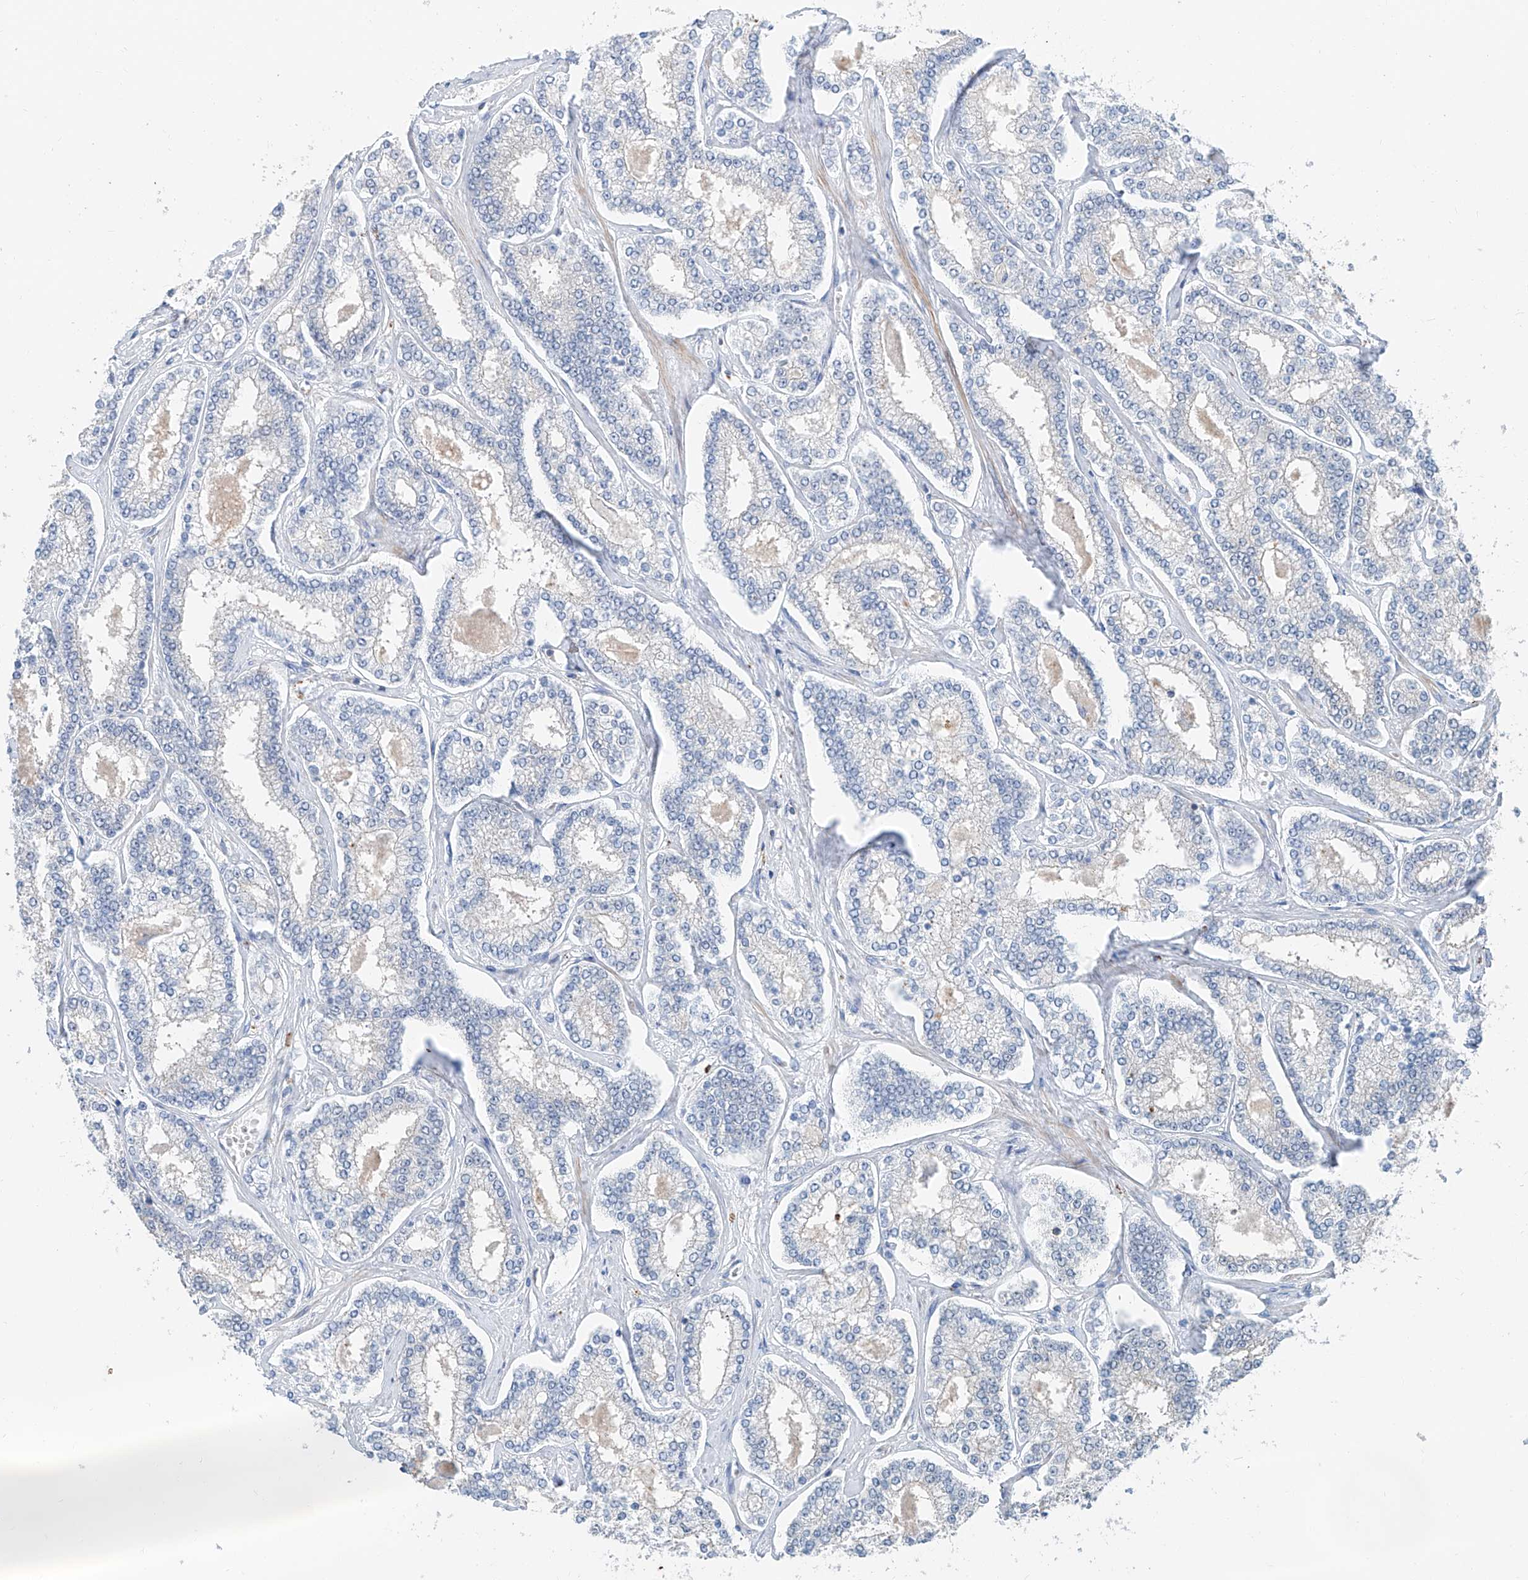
{"staining": {"intensity": "negative", "quantity": "none", "location": "none"}, "tissue": "prostate cancer", "cell_type": "Tumor cells", "image_type": "cancer", "snomed": [{"axis": "morphology", "description": "Normal tissue, NOS"}, {"axis": "morphology", "description": "Adenocarcinoma, High grade"}, {"axis": "topography", "description": "Prostate"}], "caption": "The micrograph demonstrates no staining of tumor cells in adenocarcinoma (high-grade) (prostate).", "gene": "ANKRD34A", "patient": {"sex": "male", "age": 83}}